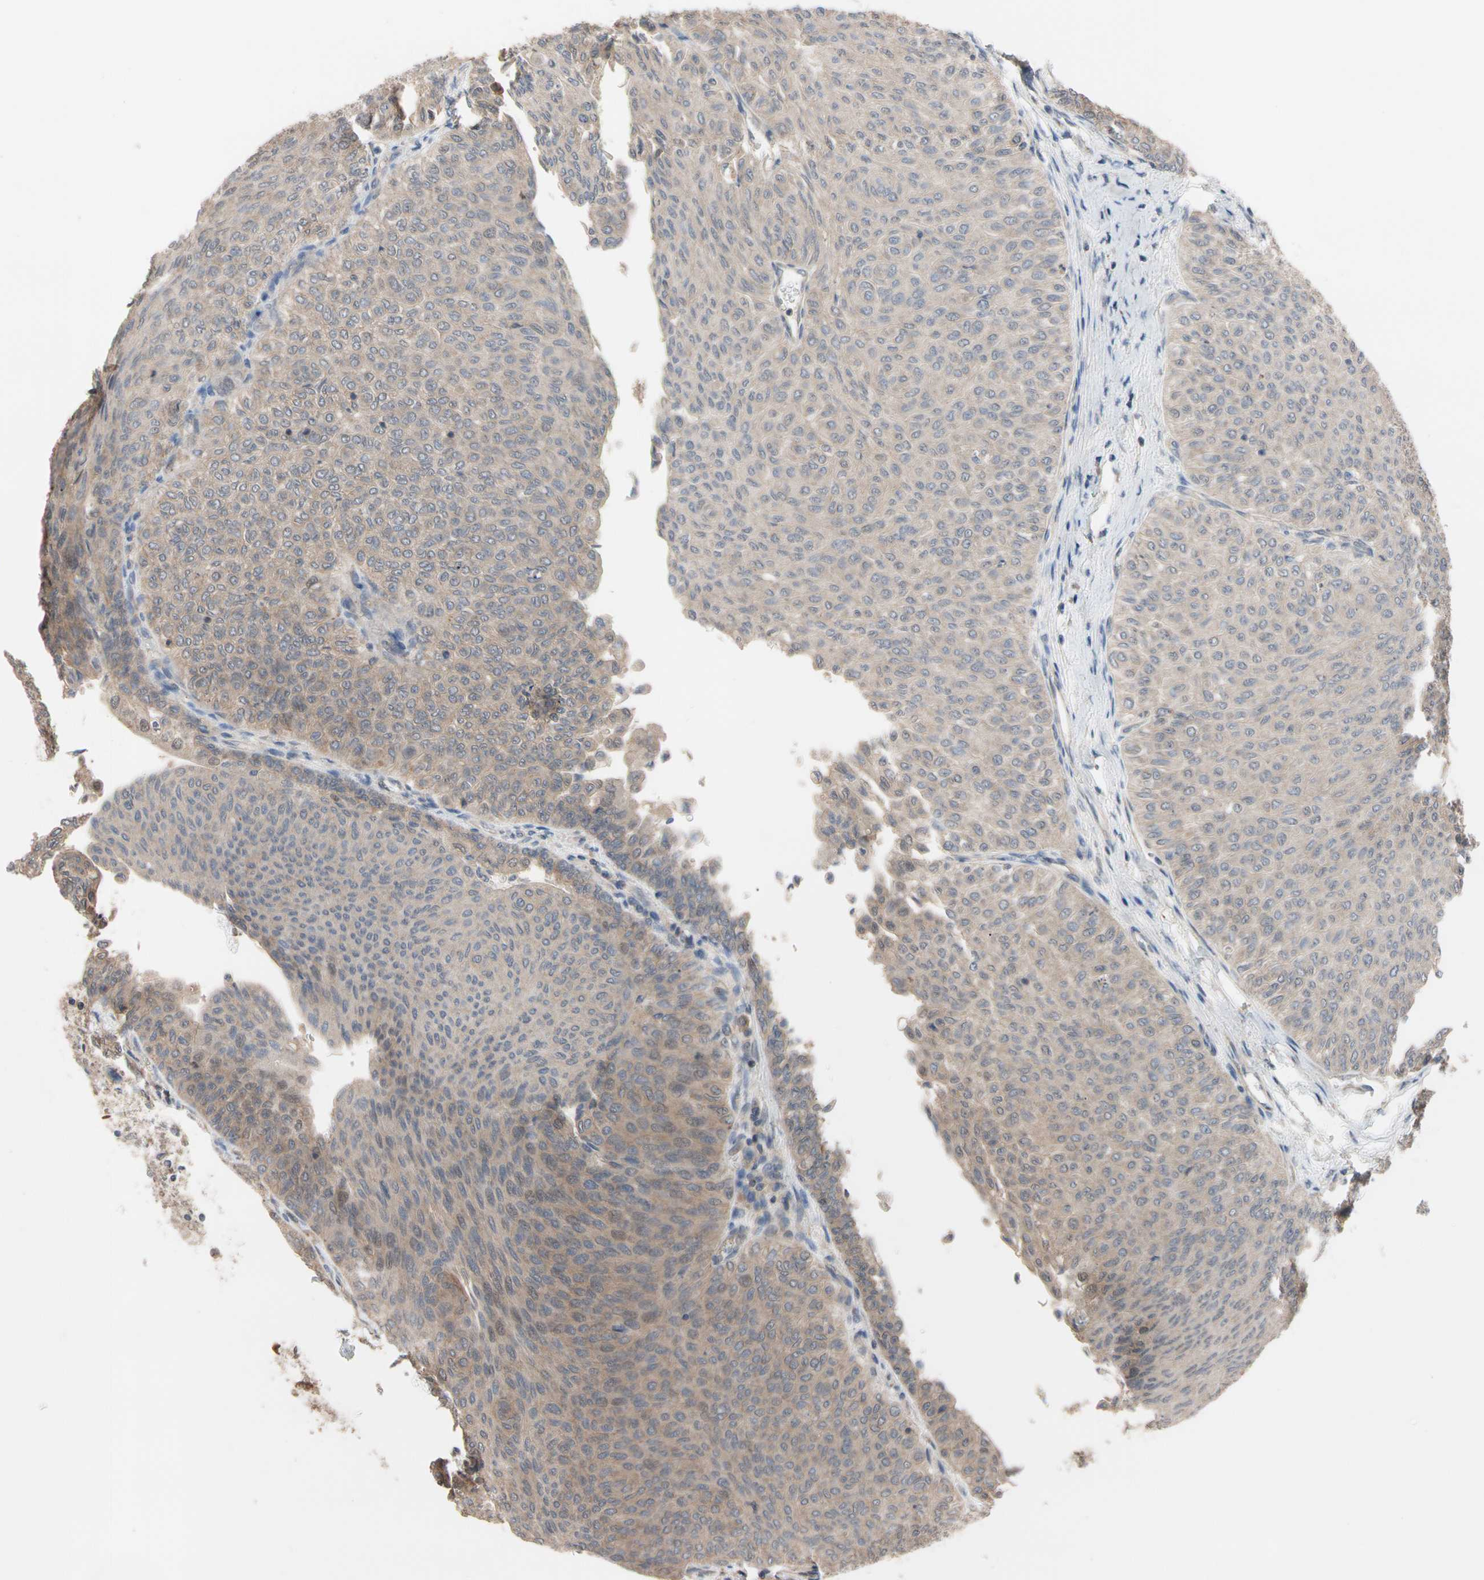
{"staining": {"intensity": "weak", "quantity": ">75%", "location": "cytoplasmic/membranous"}, "tissue": "urothelial cancer", "cell_type": "Tumor cells", "image_type": "cancer", "snomed": [{"axis": "morphology", "description": "Urothelial carcinoma, Low grade"}, {"axis": "topography", "description": "Urinary bladder"}], "caption": "A photomicrograph showing weak cytoplasmic/membranous positivity in about >75% of tumor cells in urothelial cancer, as visualized by brown immunohistochemical staining.", "gene": "DPP8", "patient": {"sex": "male", "age": 78}}